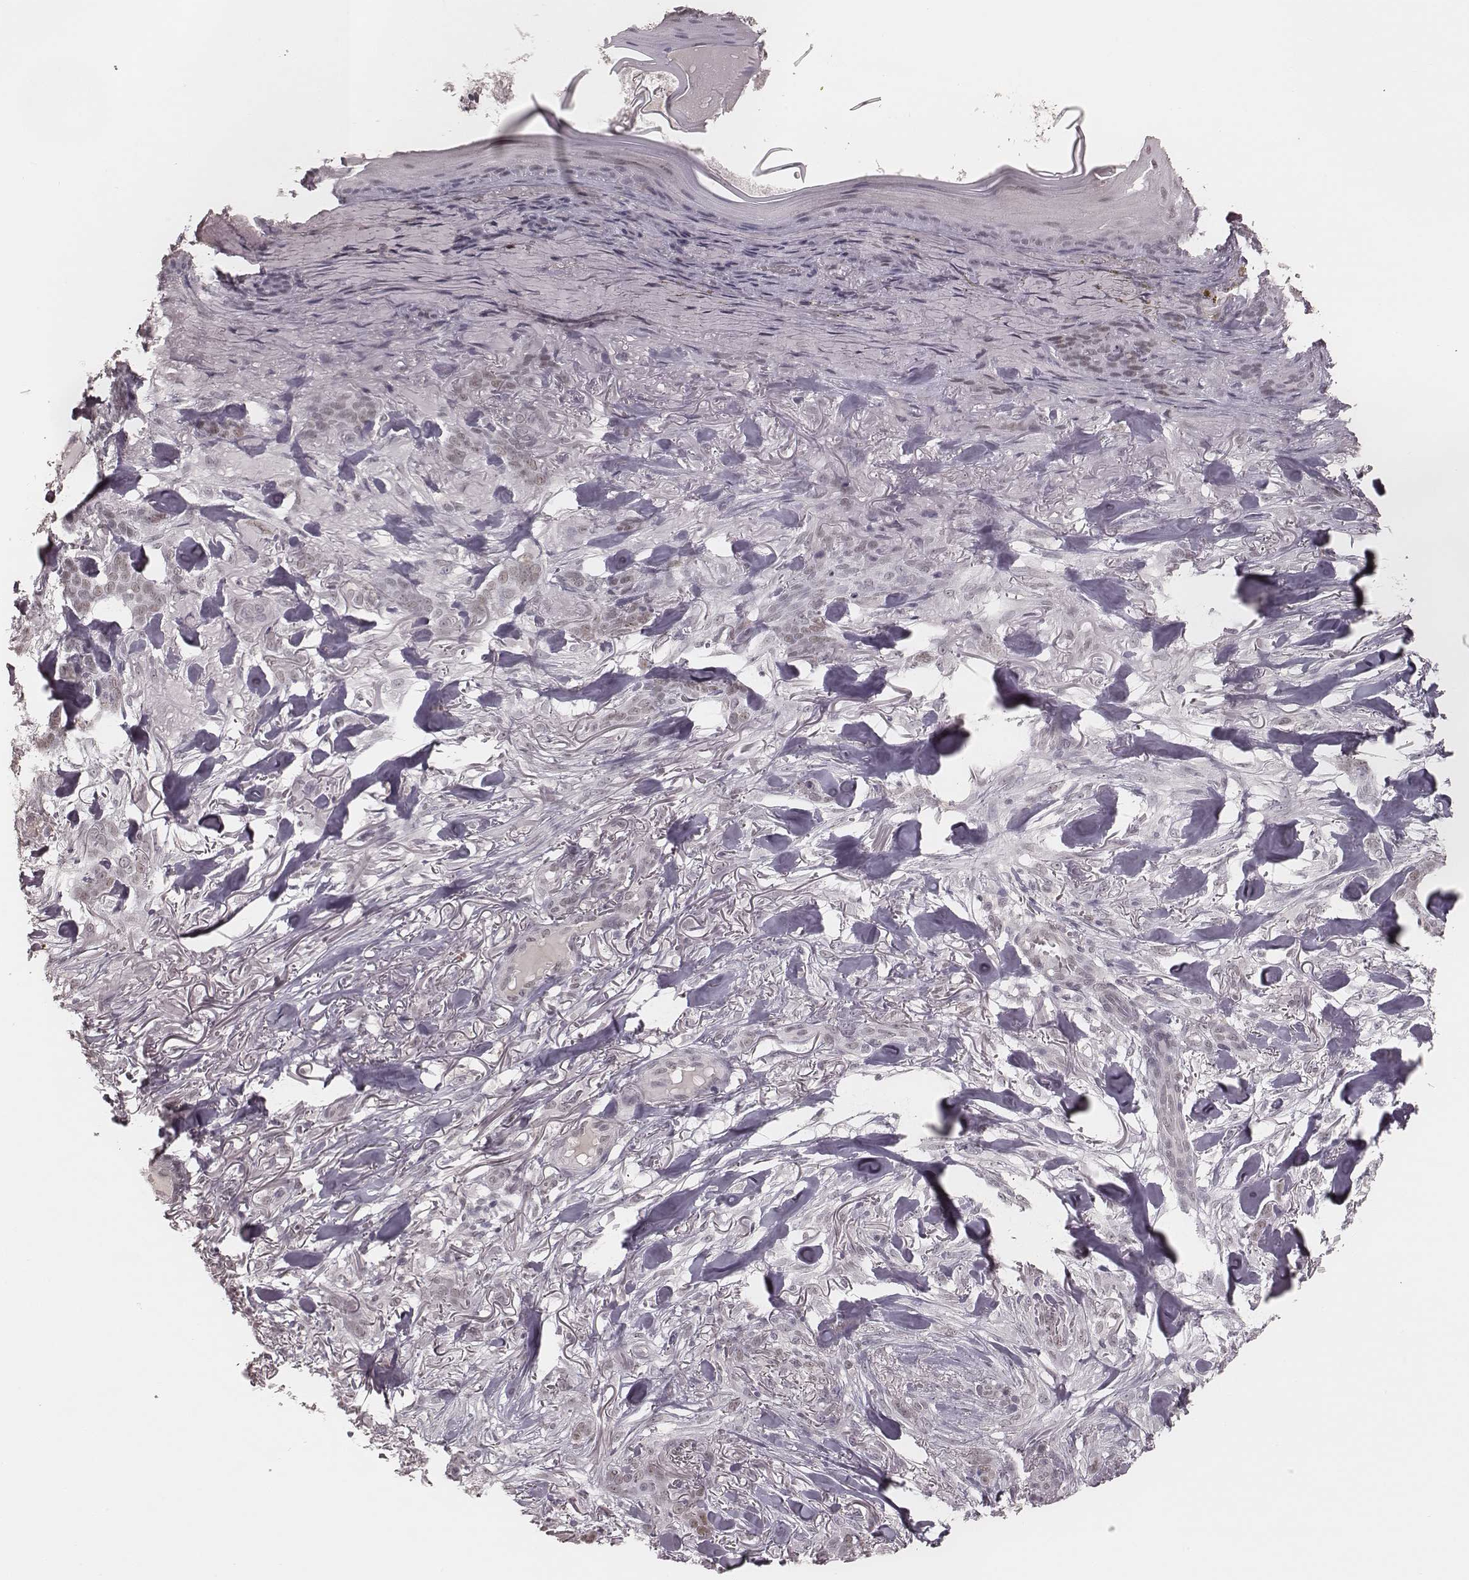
{"staining": {"intensity": "weak", "quantity": "25%-75%", "location": "nuclear"}, "tissue": "skin cancer", "cell_type": "Tumor cells", "image_type": "cancer", "snomed": [{"axis": "morphology", "description": "Basal cell carcinoma"}, {"axis": "topography", "description": "Skin"}], "caption": "Immunohistochemistry (IHC) photomicrograph of neoplastic tissue: human skin cancer stained using IHC reveals low levels of weak protein expression localized specifically in the nuclear of tumor cells, appearing as a nuclear brown color.", "gene": "KITLG", "patient": {"sex": "female", "age": 61}}